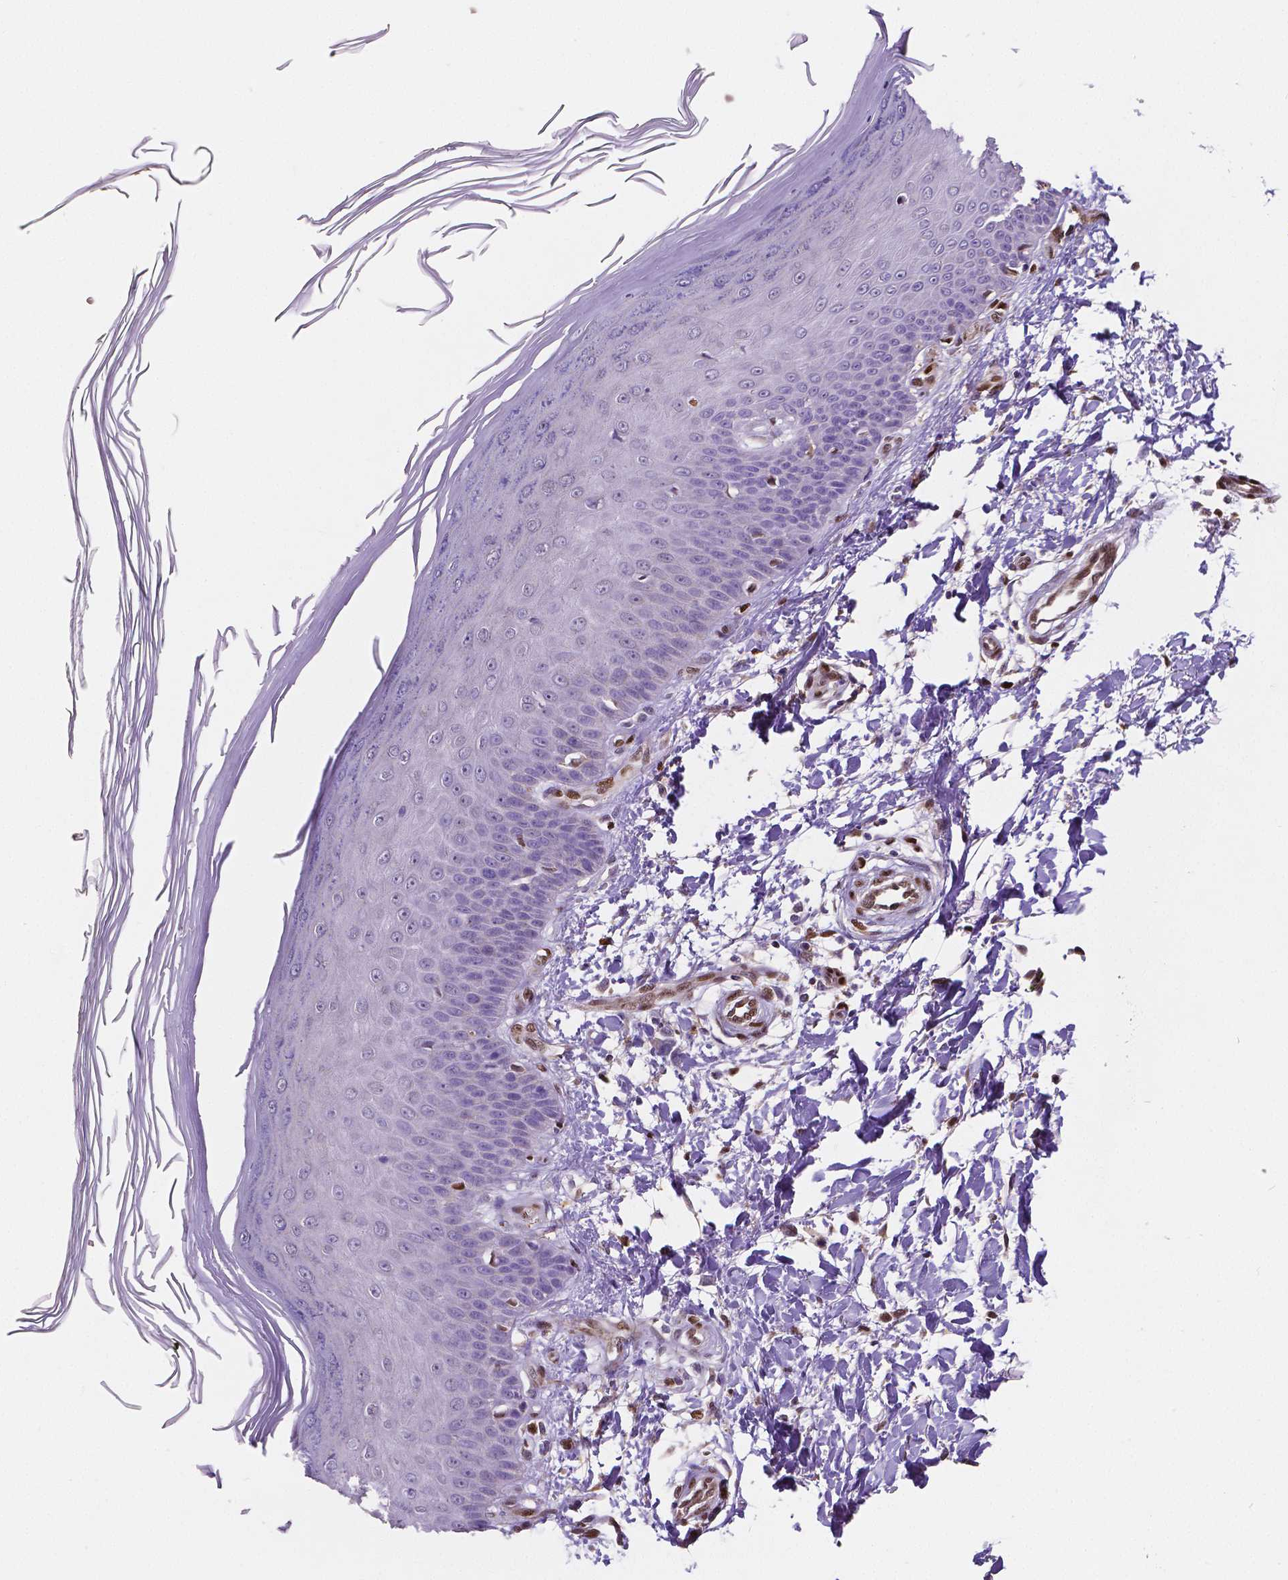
{"staining": {"intensity": "negative", "quantity": "none", "location": "none"}, "tissue": "skin", "cell_type": "Fibroblasts", "image_type": "normal", "snomed": [{"axis": "morphology", "description": "Normal tissue, NOS"}, {"axis": "topography", "description": "Skin"}], "caption": "DAB (3,3'-diaminobenzidine) immunohistochemical staining of benign skin exhibits no significant positivity in fibroblasts. (Brightfield microscopy of DAB (3,3'-diaminobenzidine) immunohistochemistry (IHC) at high magnification).", "gene": "MEF2C", "patient": {"sex": "female", "age": 62}}